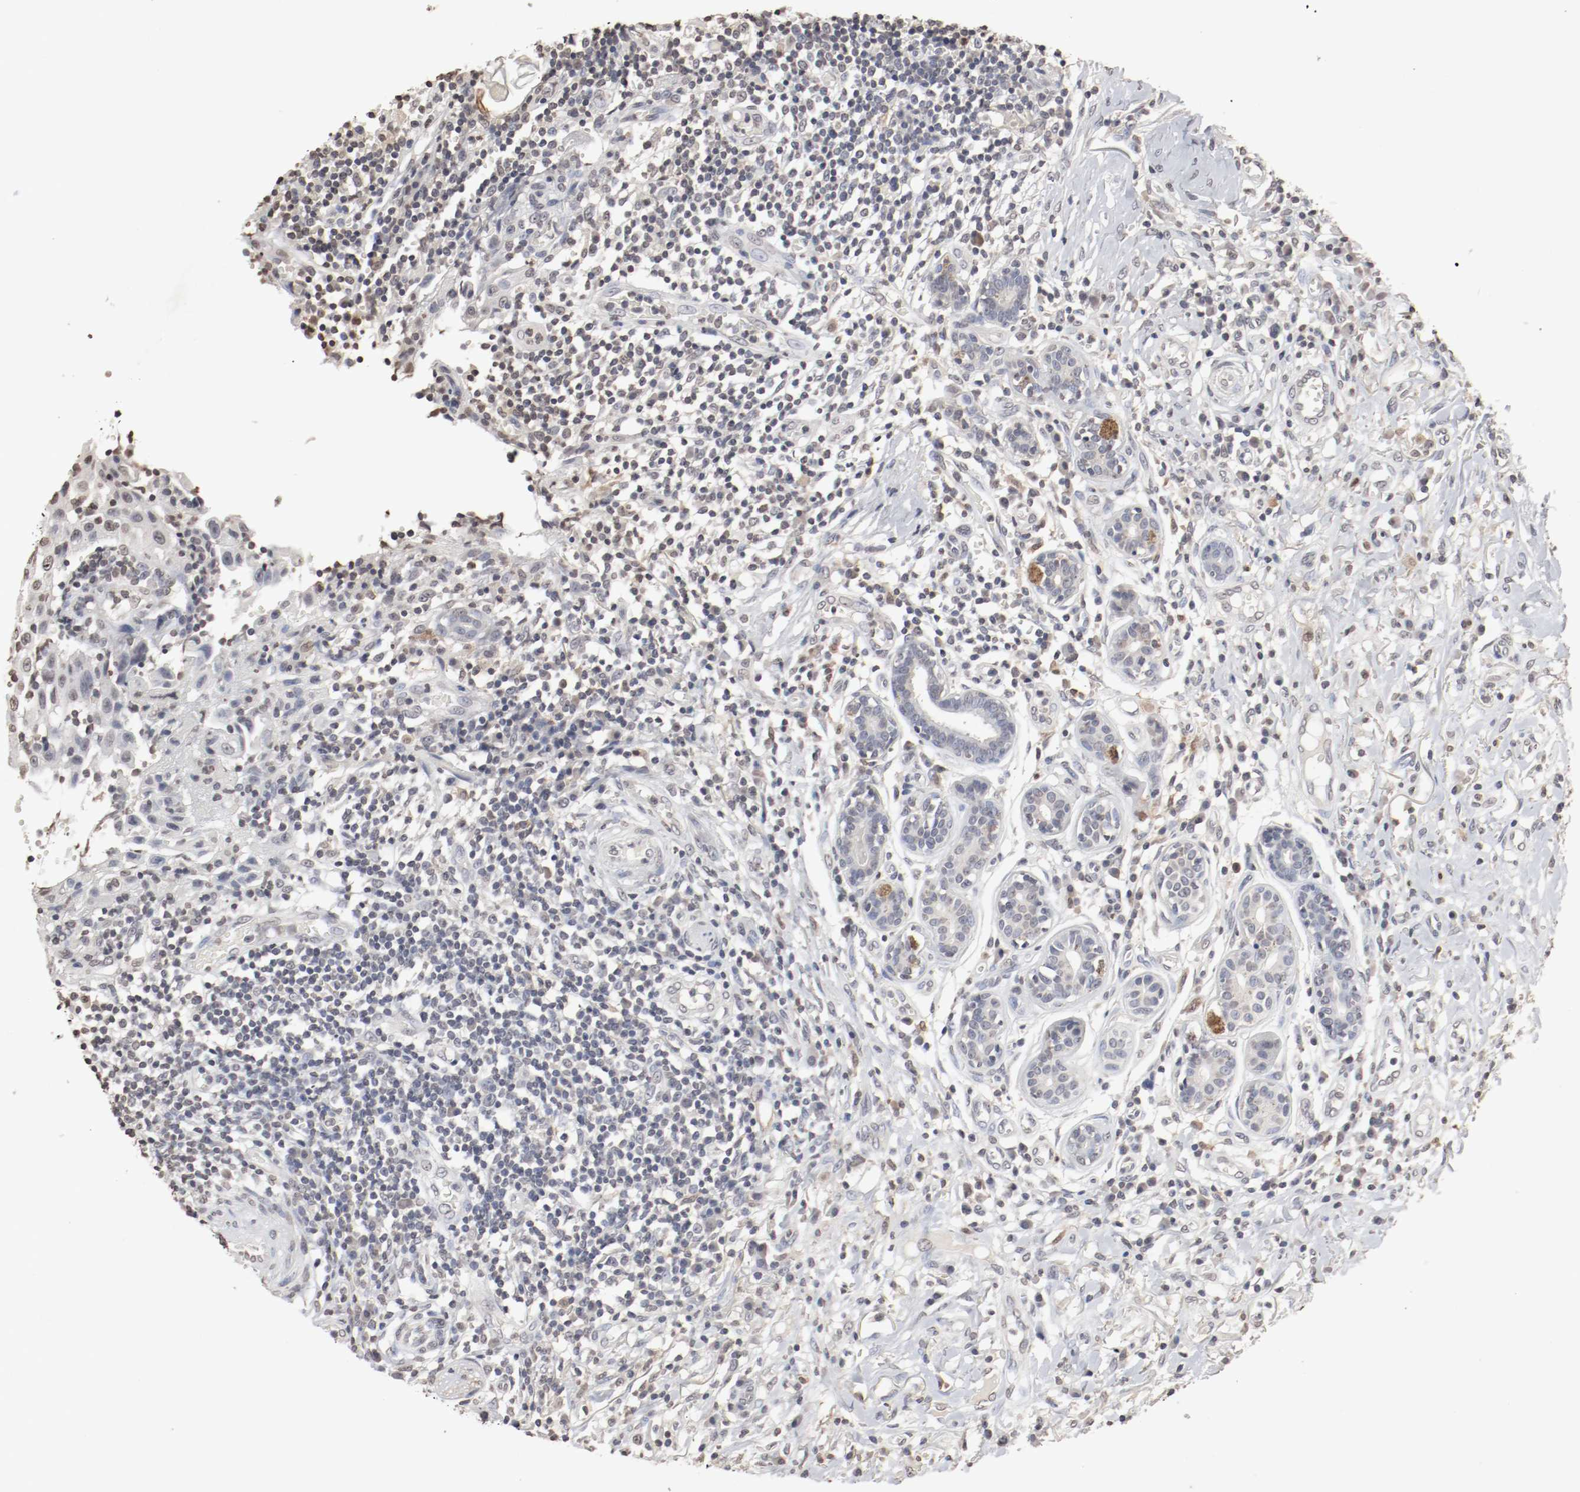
{"staining": {"intensity": "weak", "quantity": "25%-75%", "location": "cytoplasmic/membranous,nuclear"}, "tissue": "thyroid cancer", "cell_type": "Tumor cells", "image_type": "cancer", "snomed": [{"axis": "morphology", "description": "Carcinoma, NOS"}, {"axis": "topography", "description": "Thyroid gland"}], "caption": "Human thyroid carcinoma stained with a brown dye exhibits weak cytoplasmic/membranous and nuclear positive staining in approximately 25%-75% of tumor cells.", "gene": "WASL", "patient": {"sex": "female", "age": 77}}